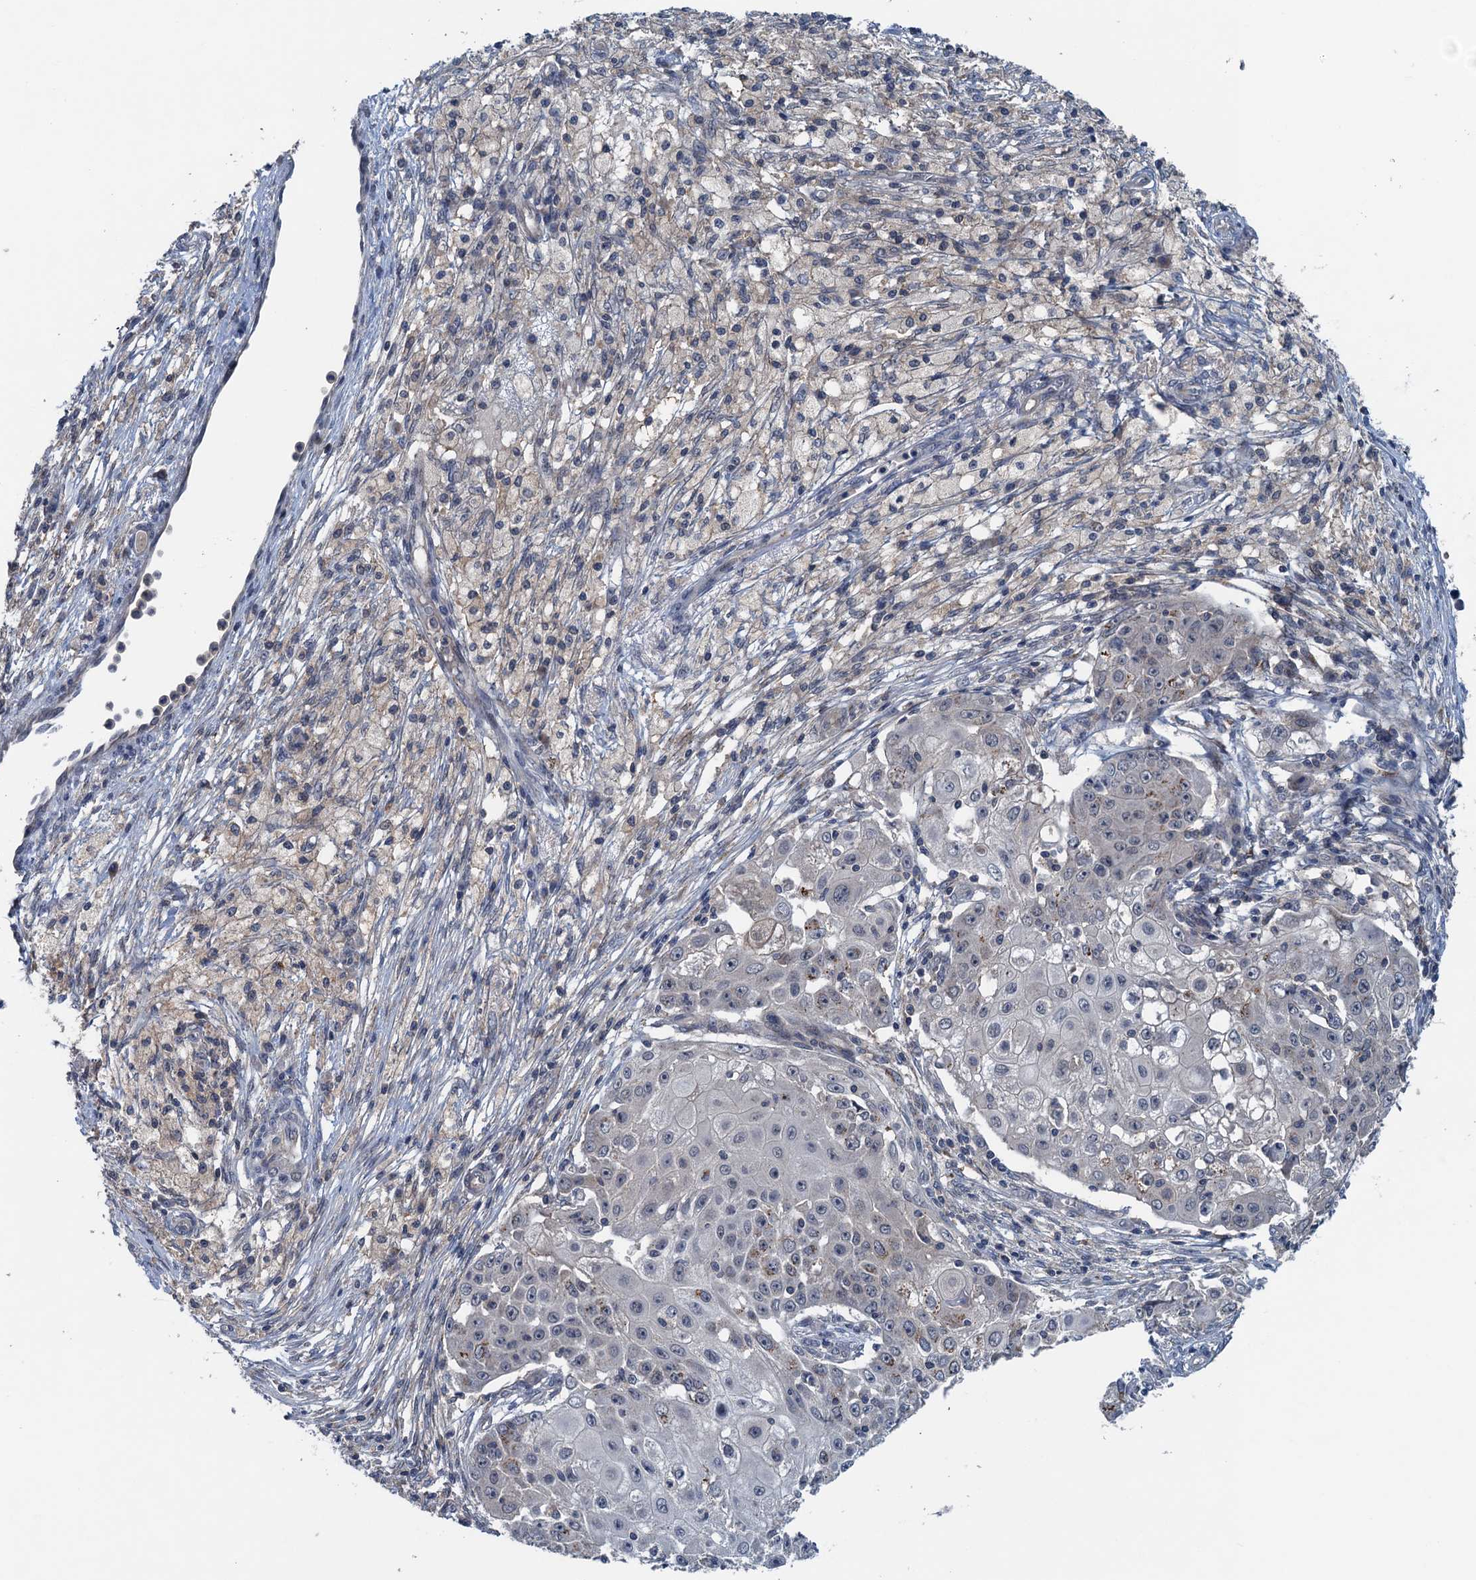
{"staining": {"intensity": "negative", "quantity": "none", "location": "none"}, "tissue": "ovarian cancer", "cell_type": "Tumor cells", "image_type": "cancer", "snomed": [{"axis": "morphology", "description": "Carcinoma, endometroid"}, {"axis": "topography", "description": "Ovary"}], "caption": "Immunohistochemistry image of neoplastic tissue: human ovarian endometroid carcinoma stained with DAB (3,3'-diaminobenzidine) reveals no significant protein positivity in tumor cells.", "gene": "RNF165", "patient": {"sex": "female", "age": 42}}